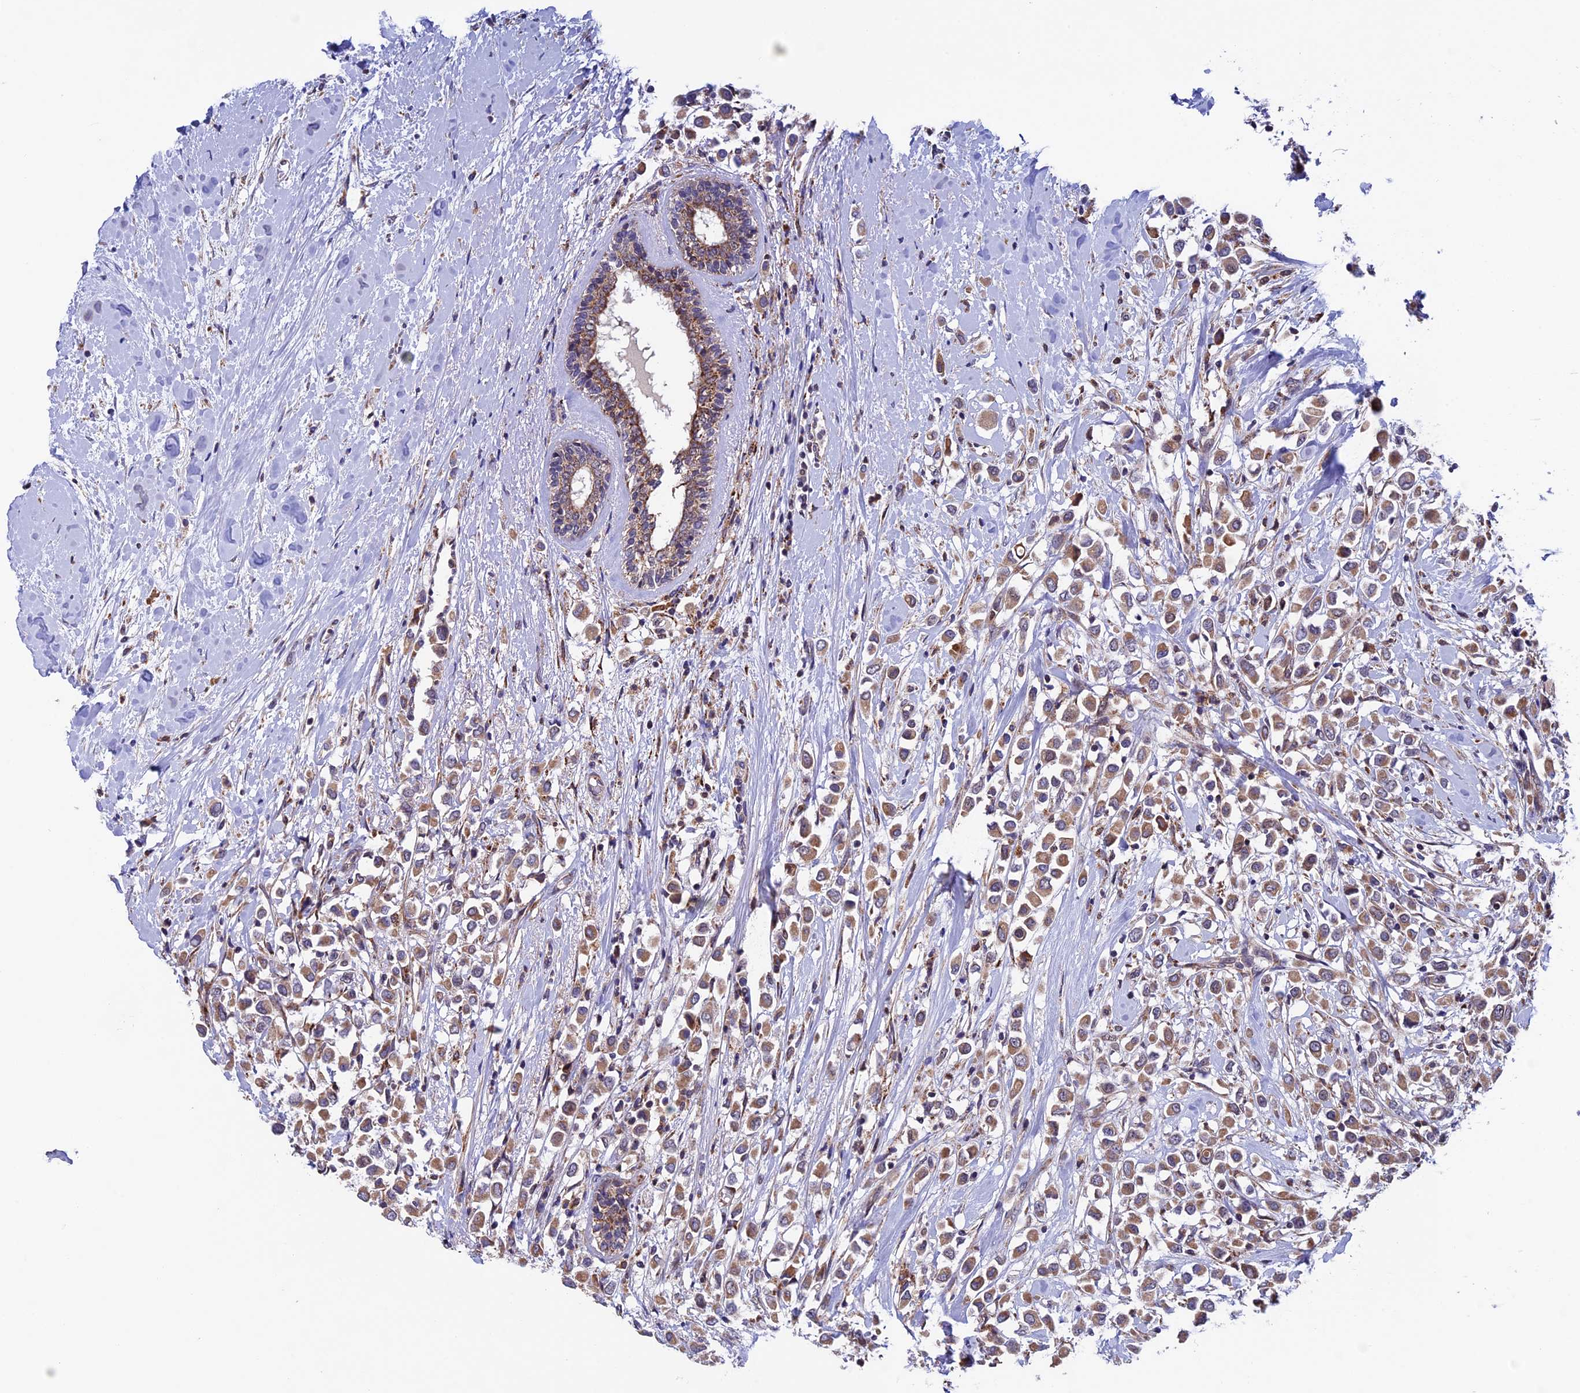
{"staining": {"intensity": "moderate", "quantity": ">75%", "location": "cytoplasmic/membranous"}, "tissue": "breast cancer", "cell_type": "Tumor cells", "image_type": "cancer", "snomed": [{"axis": "morphology", "description": "Duct carcinoma"}, {"axis": "topography", "description": "Breast"}], "caption": "Protein staining of breast invasive ductal carcinoma tissue demonstrates moderate cytoplasmic/membranous positivity in approximately >75% of tumor cells.", "gene": "RNF17", "patient": {"sex": "female", "age": 87}}